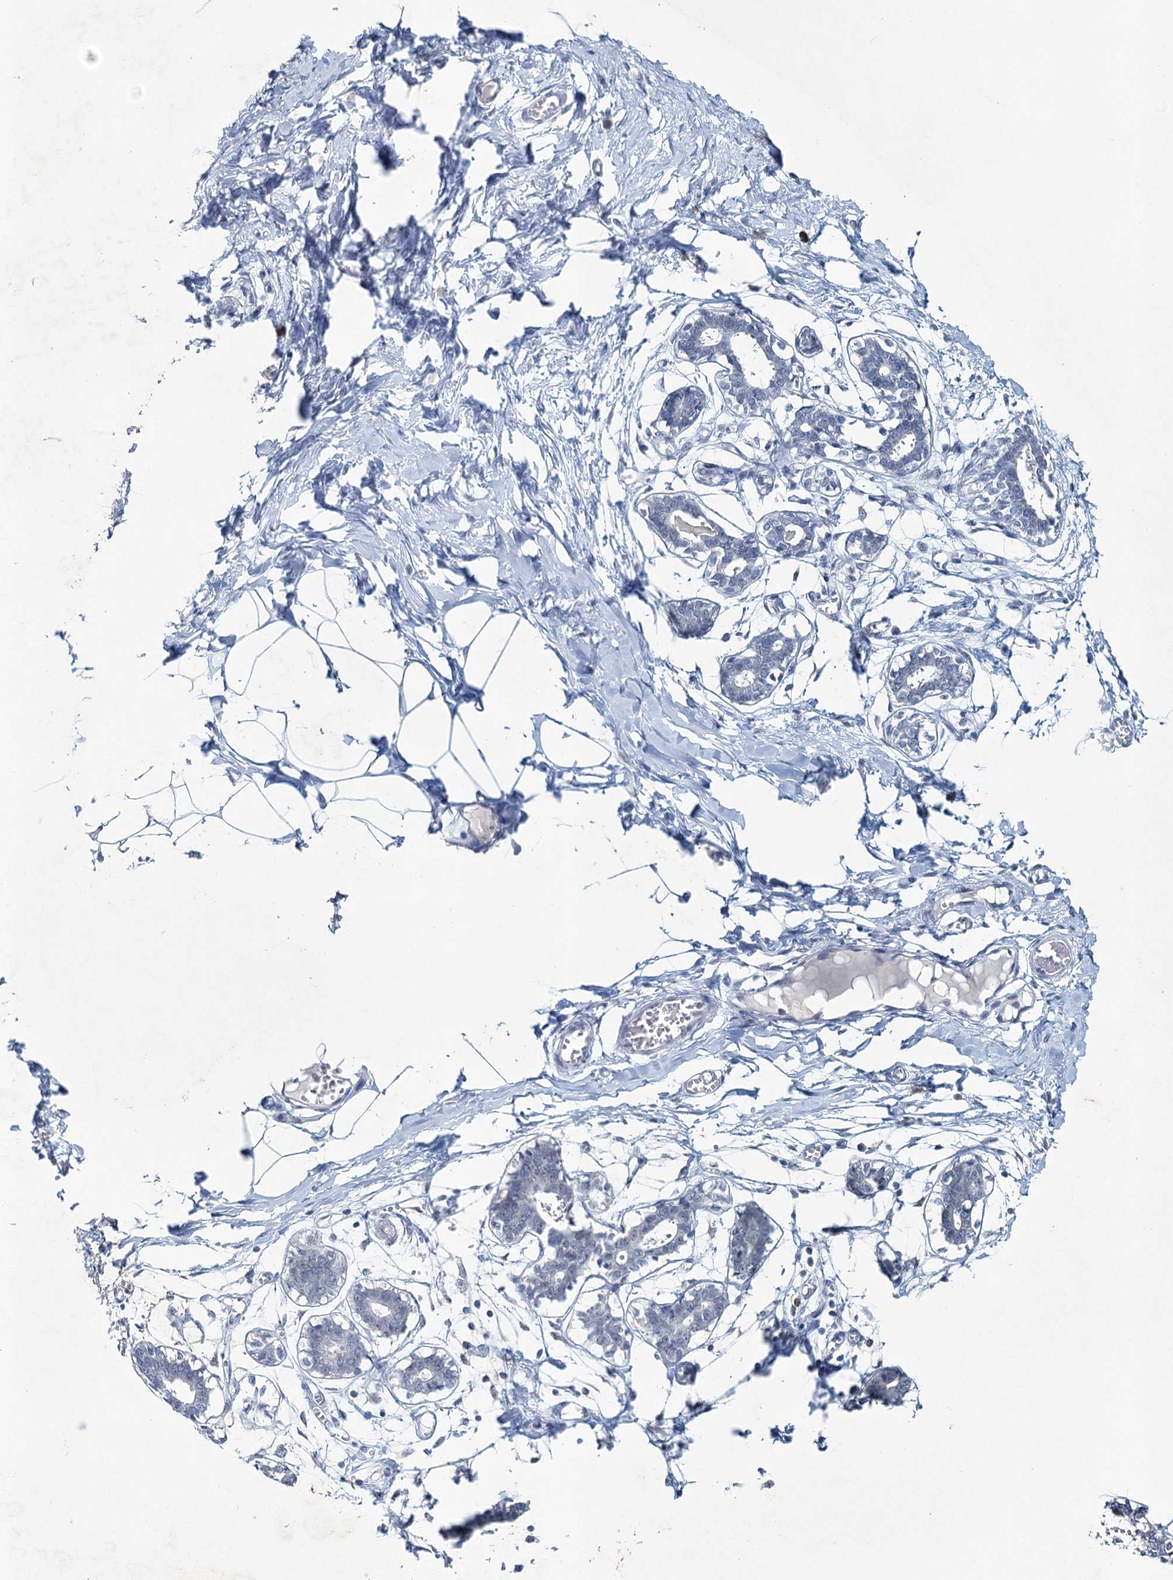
{"staining": {"intensity": "negative", "quantity": "none", "location": "none"}, "tissue": "breast", "cell_type": "Adipocytes", "image_type": "normal", "snomed": [{"axis": "morphology", "description": "Normal tissue, NOS"}, {"axis": "topography", "description": "Breast"}], "caption": "Immunohistochemistry (IHC) histopathology image of normal breast: human breast stained with DAB (3,3'-diaminobenzidine) reveals no significant protein staining in adipocytes. (DAB (3,3'-diaminobenzidine) immunohistochemistry (IHC) visualized using brightfield microscopy, high magnification).", "gene": "ENSG00000230707", "patient": {"sex": "female", "age": 27}}